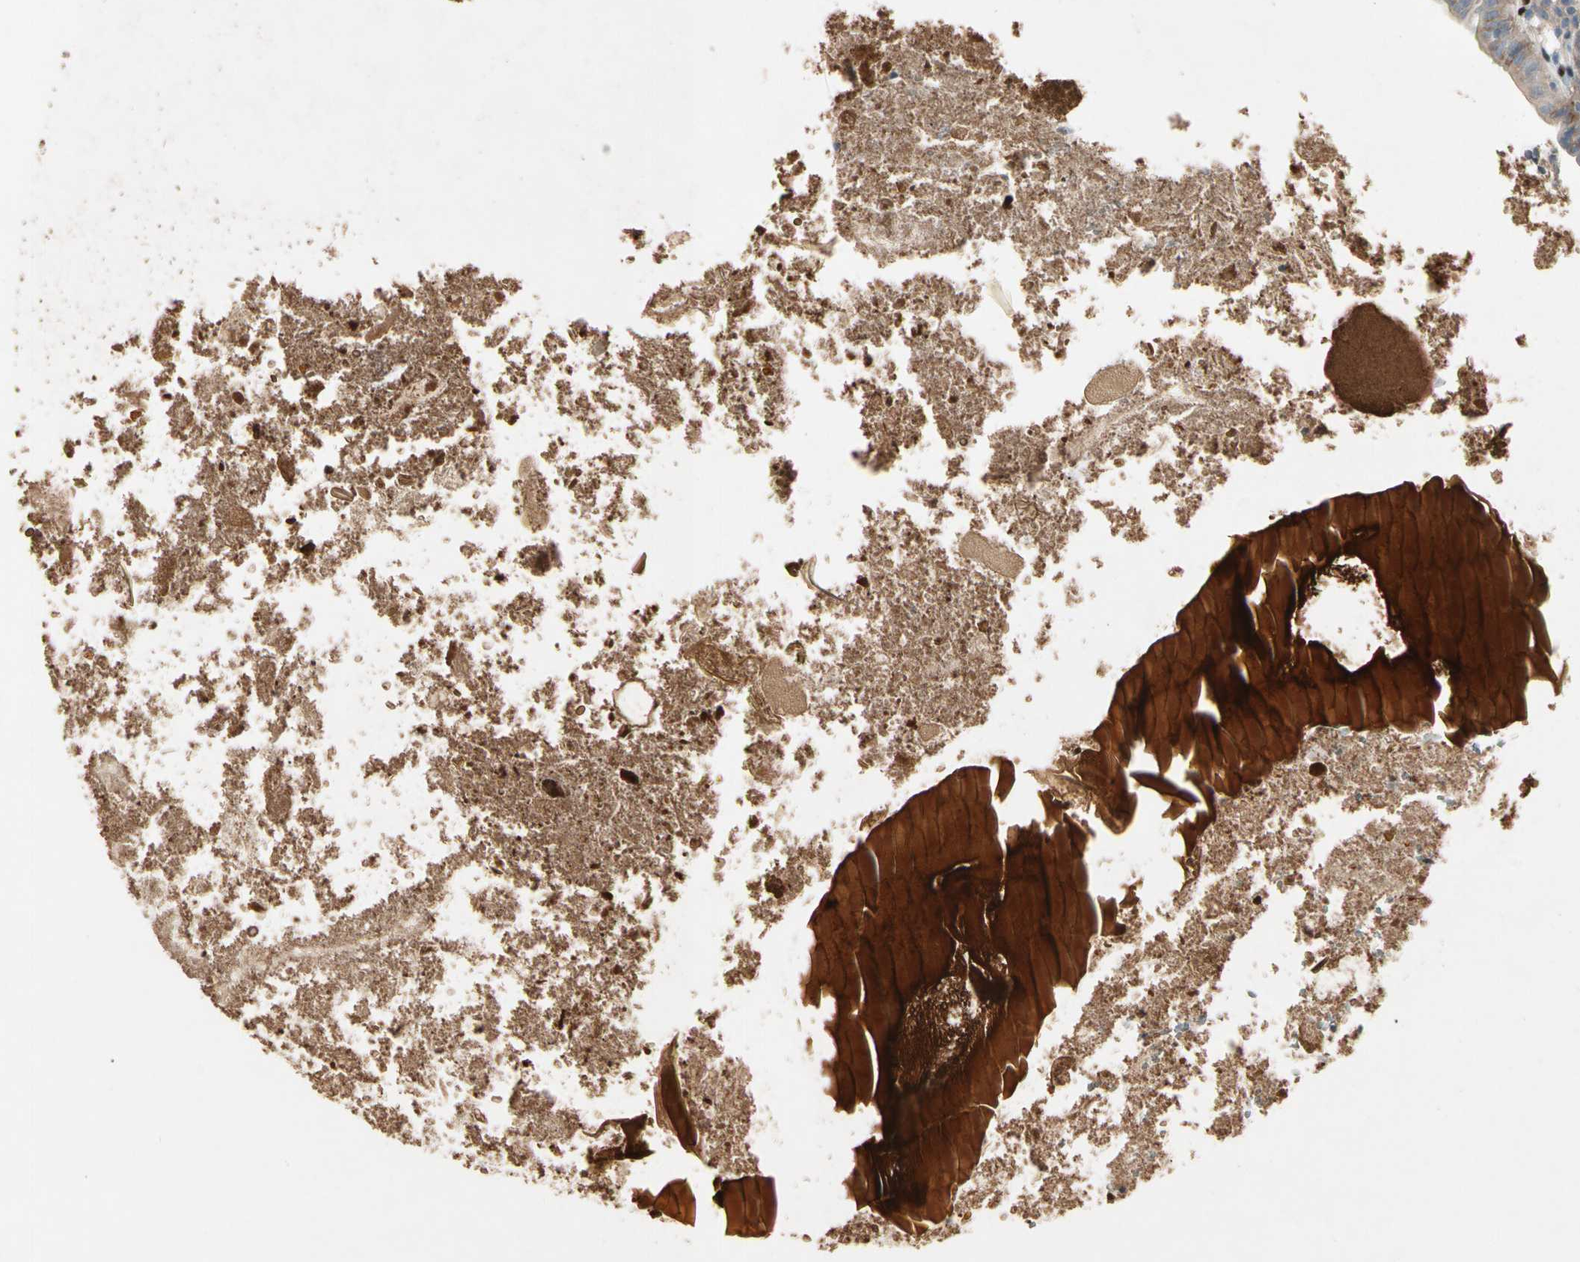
{"staining": {"intensity": "weak", "quantity": ">75%", "location": "cytoplasmic/membranous"}, "tissue": "appendix", "cell_type": "Glandular cells", "image_type": "normal", "snomed": [{"axis": "morphology", "description": "Normal tissue, NOS"}, {"axis": "topography", "description": "Appendix"}], "caption": "Glandular cells reveal low levels of weak cytoplasmic/membranous staining in about >75% of cells in normal human appendix. (DAB IHC with brightfield microscopy, high magnification).", "gene": "IL1R1", "patient": {"sex": "female", "age": 10}}